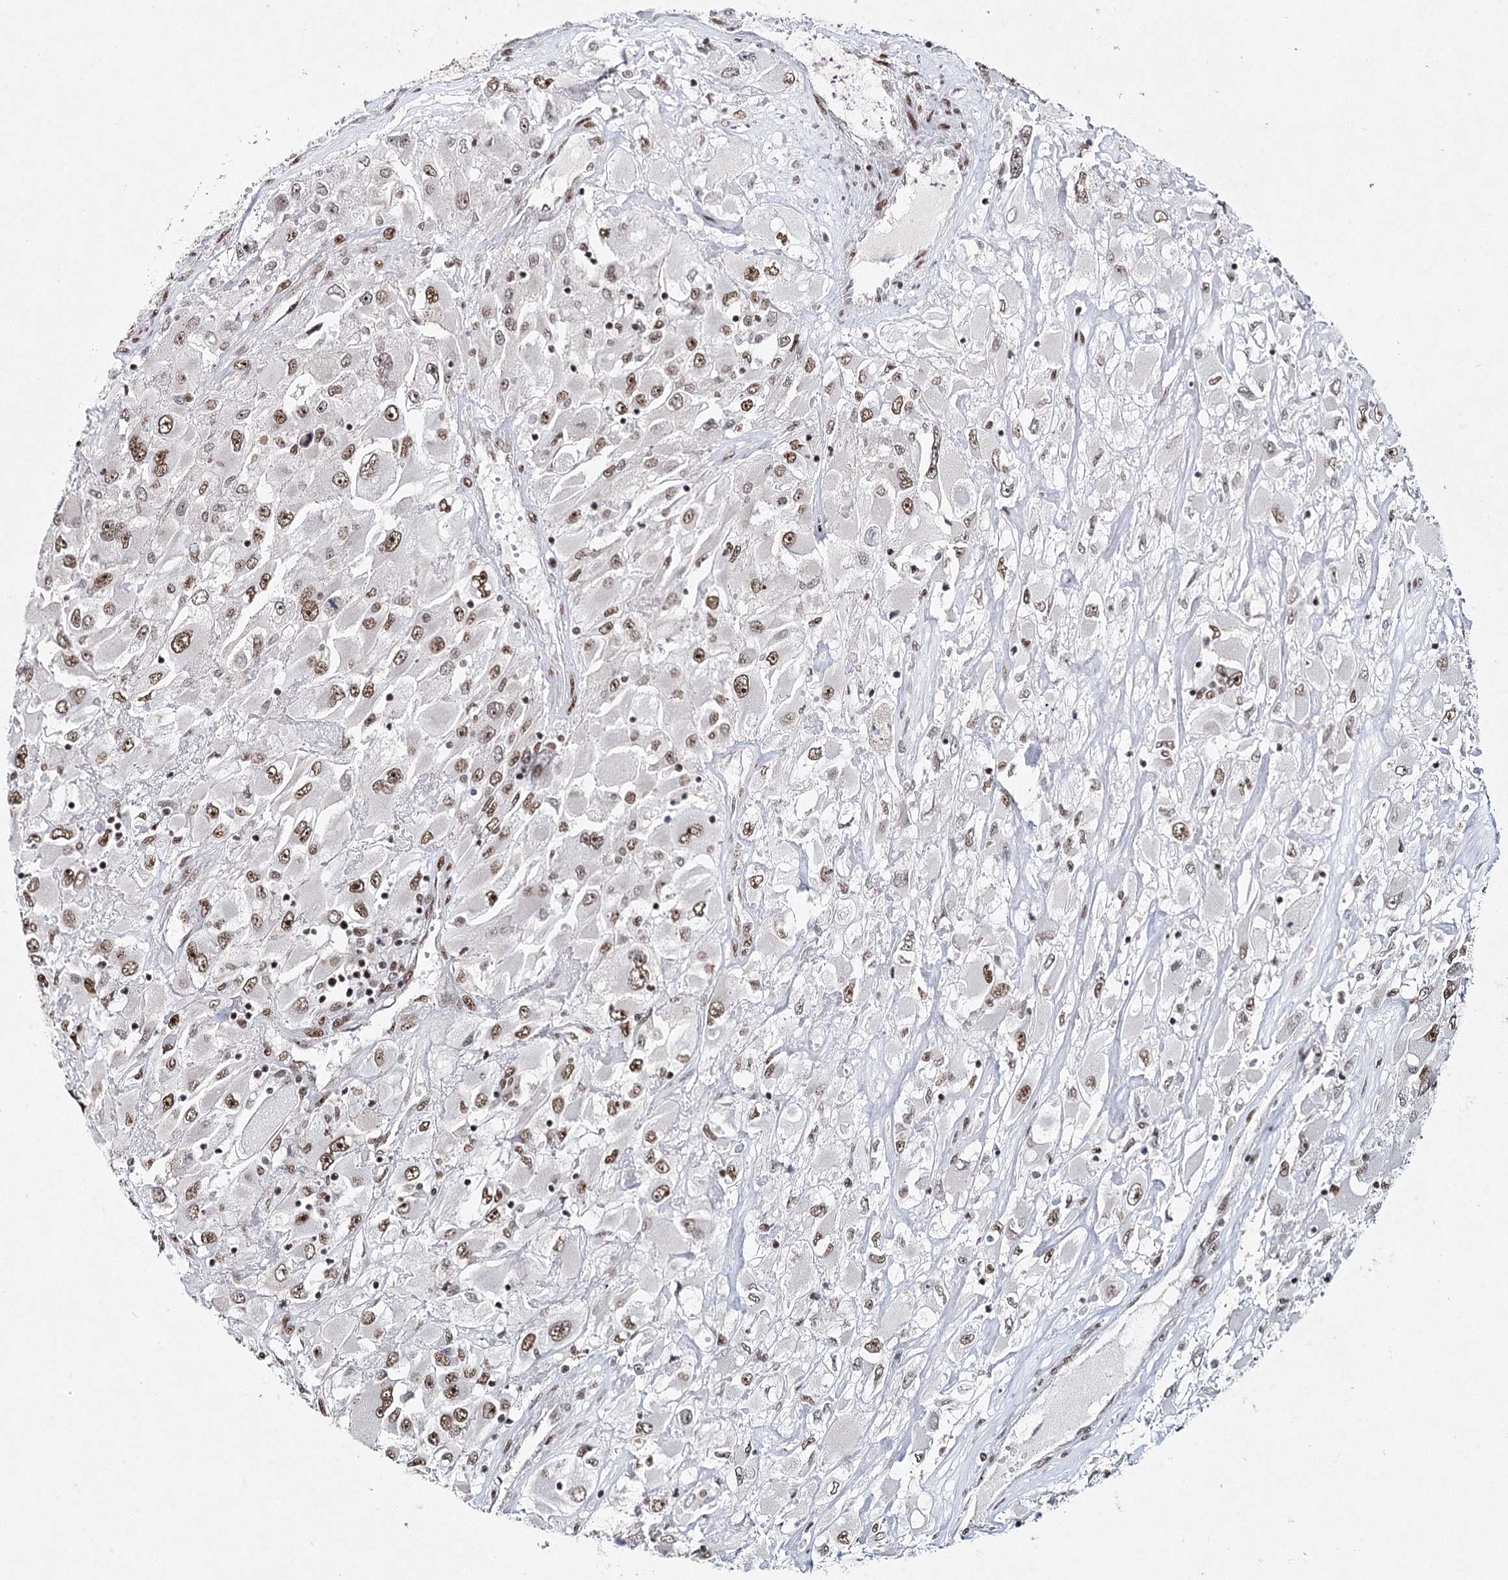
{"staining": {"intensity": "moderate", "quantity": ">75%", "location": "nuclear"}, "tissue": "renal cancer", "cell_type": "Tumor cells", "image_type": "cancer", "snomed": [{"axis": "morphology", "description": "Adenocarcinoma, NOS"}, {"axis": "topography", "description": "Kidney"}], "caption": "Renal cancer tissue shows moderate nuclear expression in approximately >75% of tumor cells, visualized by immunohistochemistry. The protein of interest is stained brown, and the nuclei are stained in blue (DAB (3,3'-diaminobenzidine) IHC with brightfield microscopy, high magnification).", "gene": "SCAF8", "patient": {"sex": "female", "age": 52}}